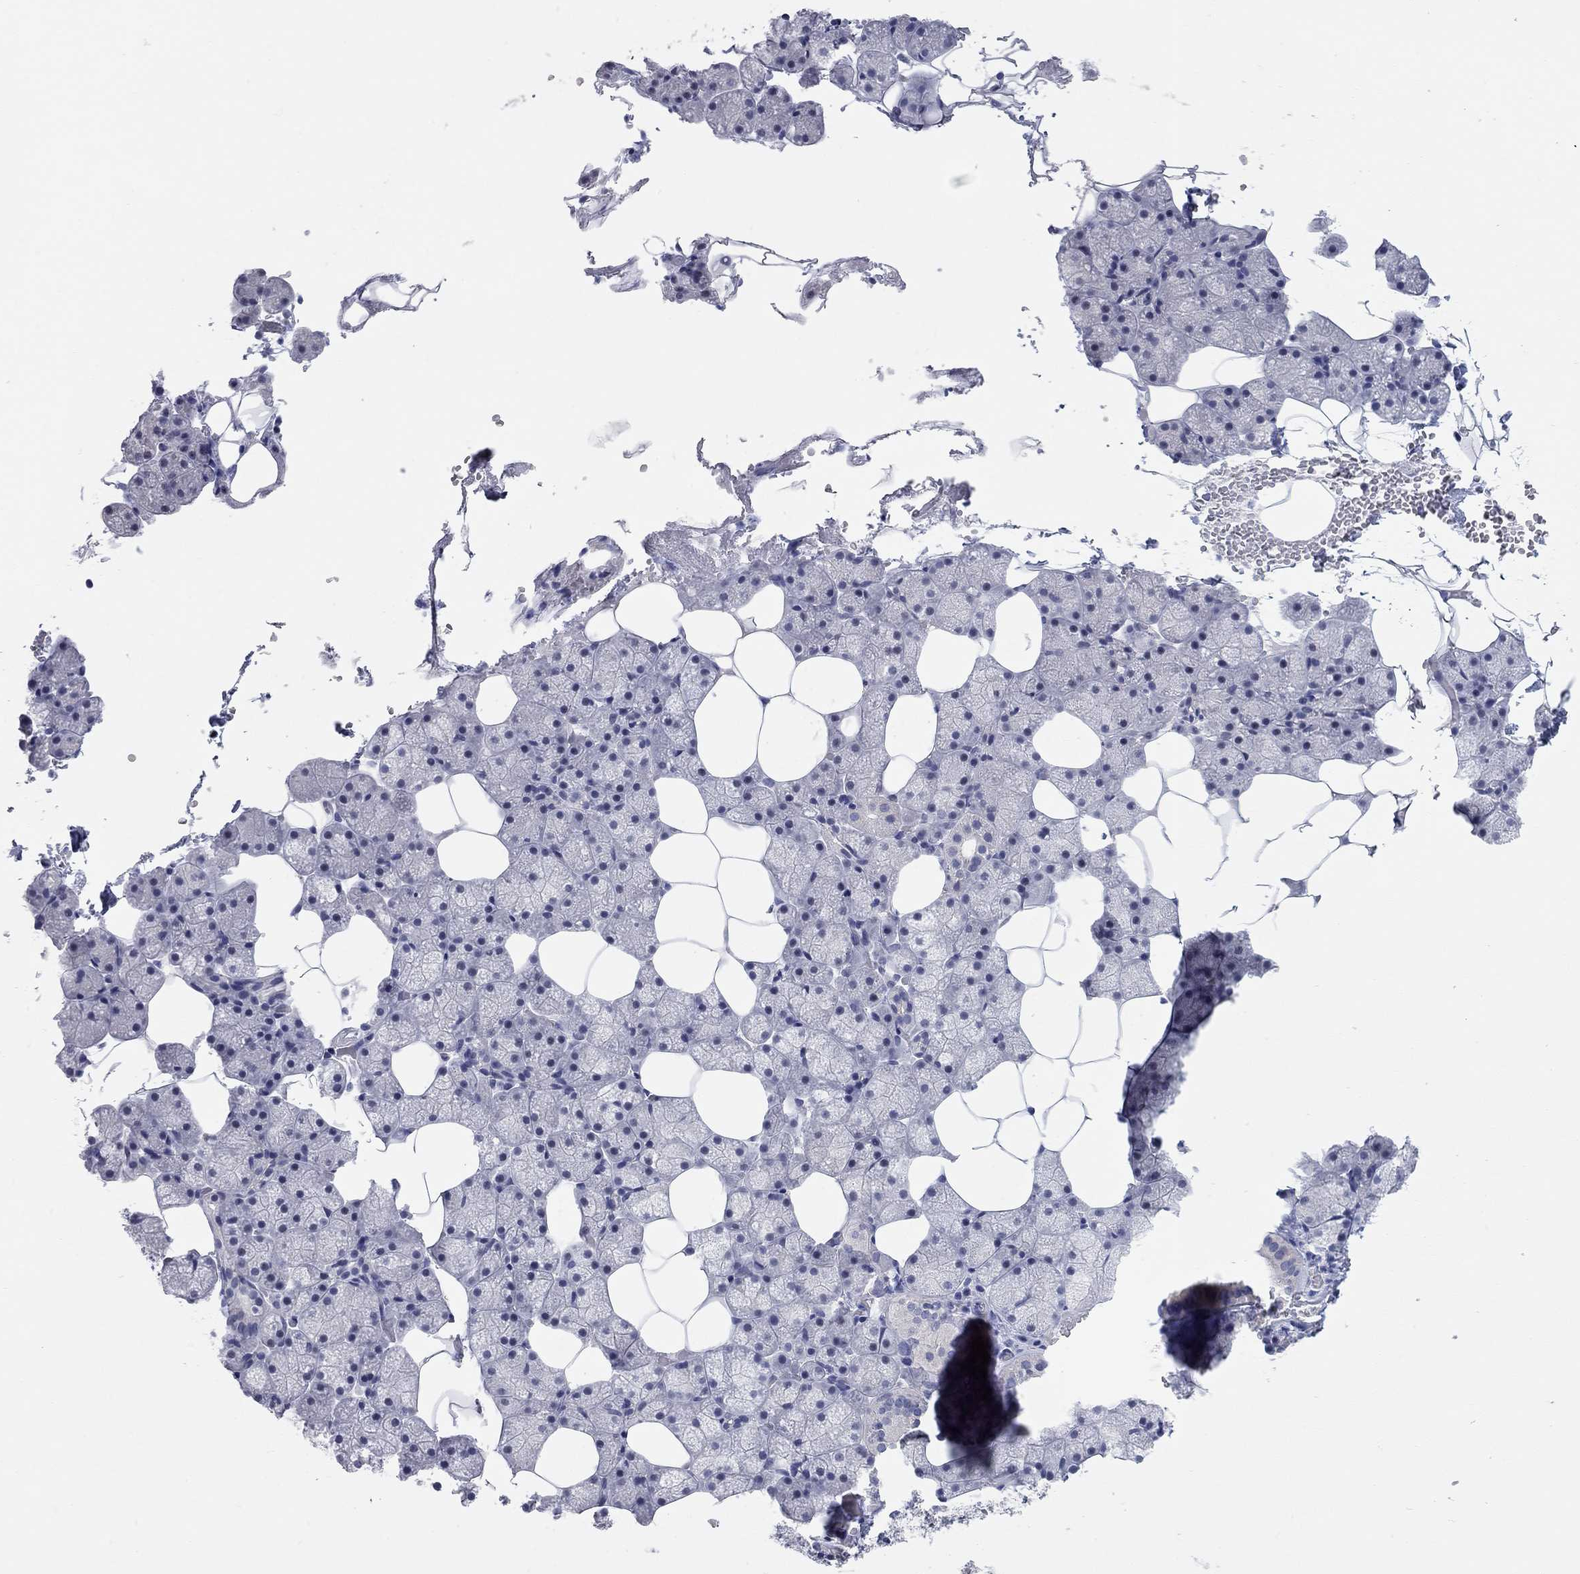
{"staining": {"intensity": "negative", "quantity": "none", "location": "none"}, "tissue": "salivary gland", "cell_type": "Glandular cells", "image_type": "normal", "snomed": [{"axis": "morphology", "description": "Normal tissue, NOS"}, {"axis": "topography", "description": "Salivary gland"}], "caption": "DAB immunohistochemical staining of benign human salivary gland reveals no significant expression in glandular cells. (DAB (3,3'-diaminobenzidine) immunohistochemistry (IHC), high magnification).", "gene": "WASF3", "patient": {"sex": "male", "age": 38}}